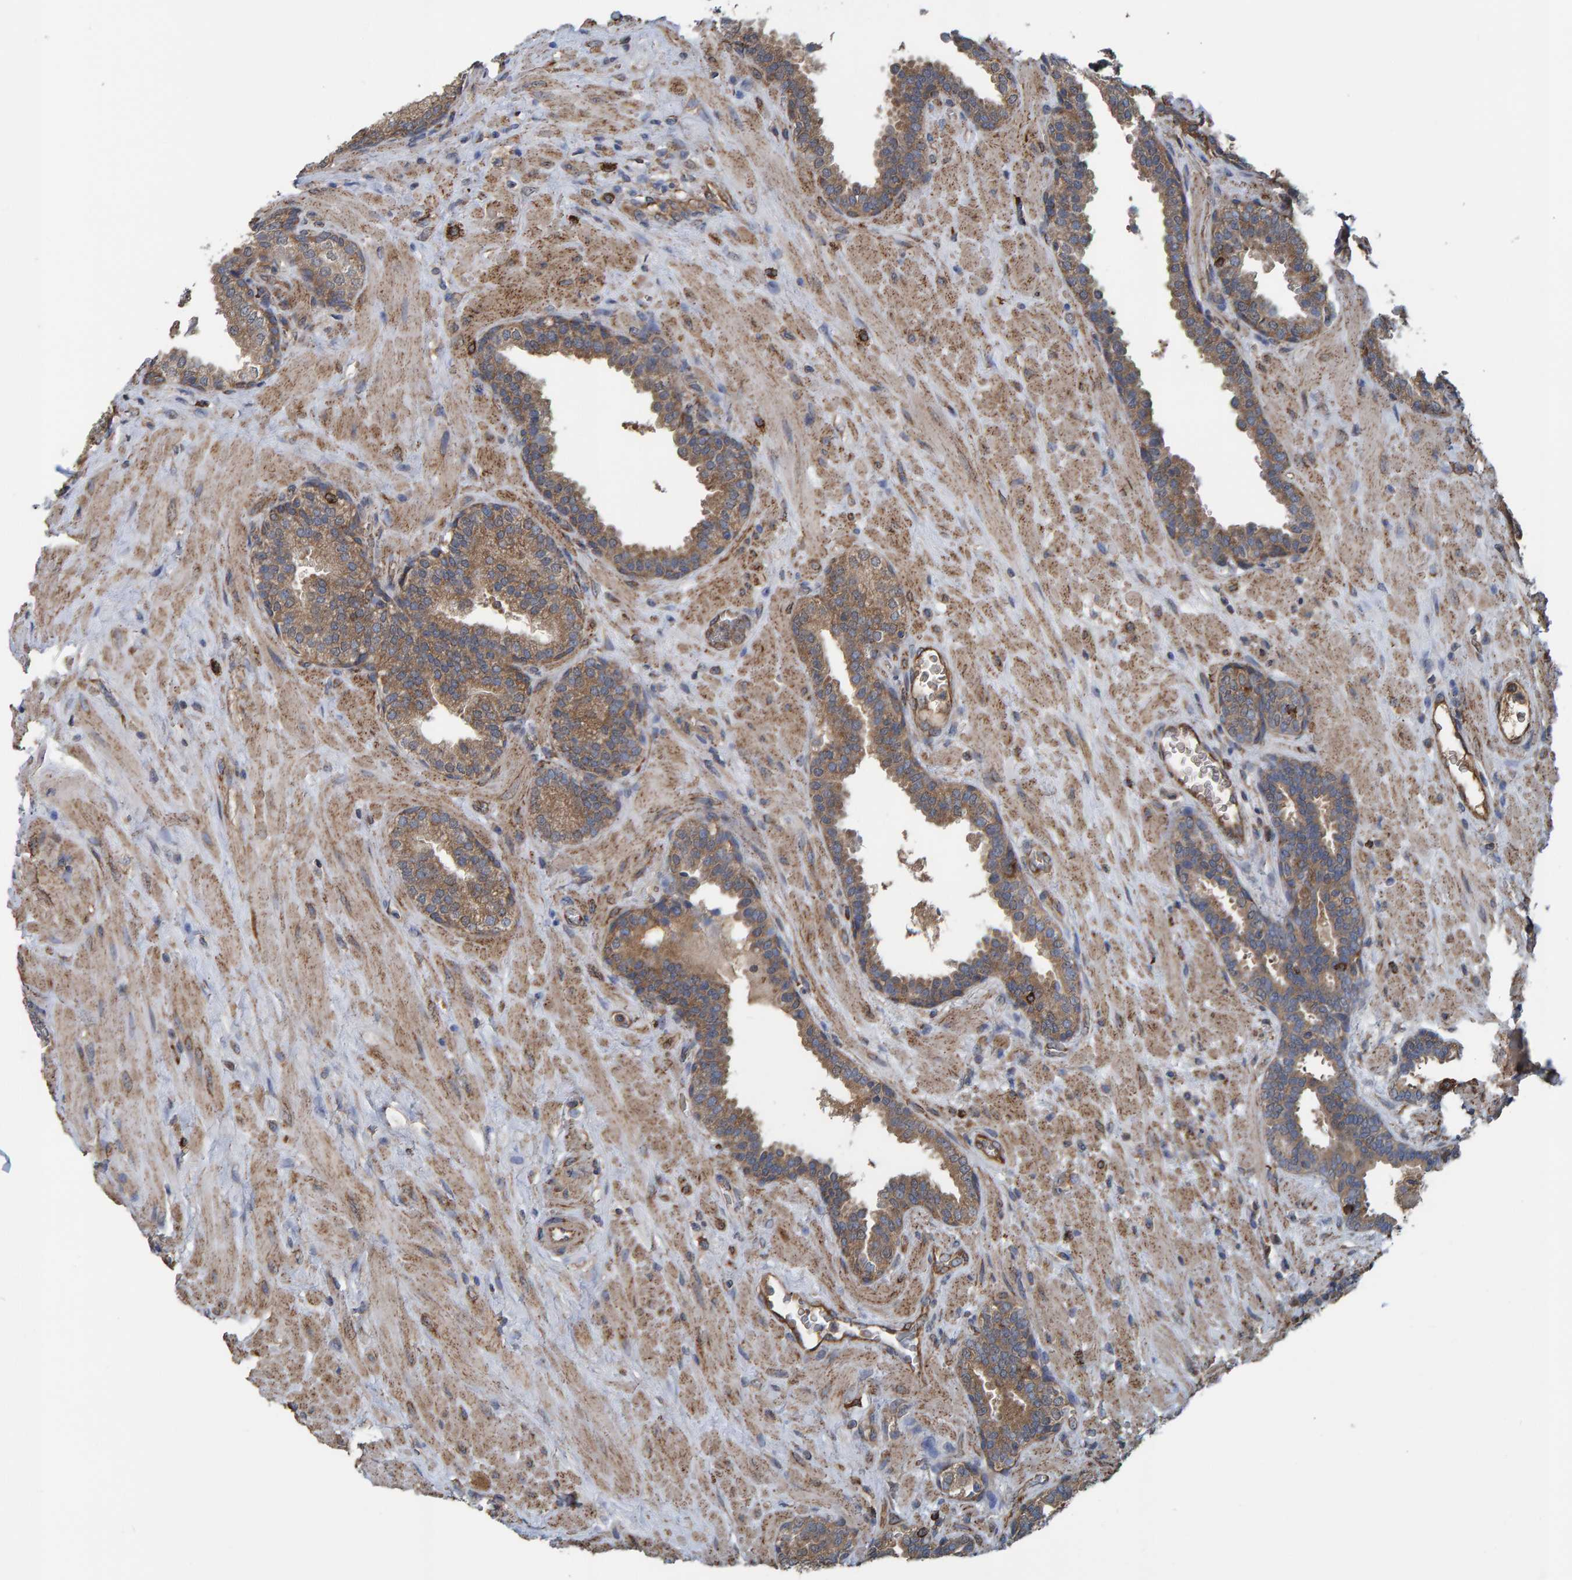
{"staining": {"intensity": "moderate", "quantity": ">75%", "location": "cytoplasmic/membranous"}, "tissue": "prostate", "cell_type": "Glandular cells", "image_type": "normal", "snomed": [{"axis": "morphology", "description": "Normal tissue, NOS"}, {"axis": "topography", "description": "Prostate"}], "caption": "Protein analysis of benign prostate displays moderate cytoplasmic/membranous expression in approximately >75% of glandular cells. (brown staining indicates protein expression, while blue staining denotes nuclei).", "gene": "LRSAM1", "patient": {"sex": "male", "age": 51}}